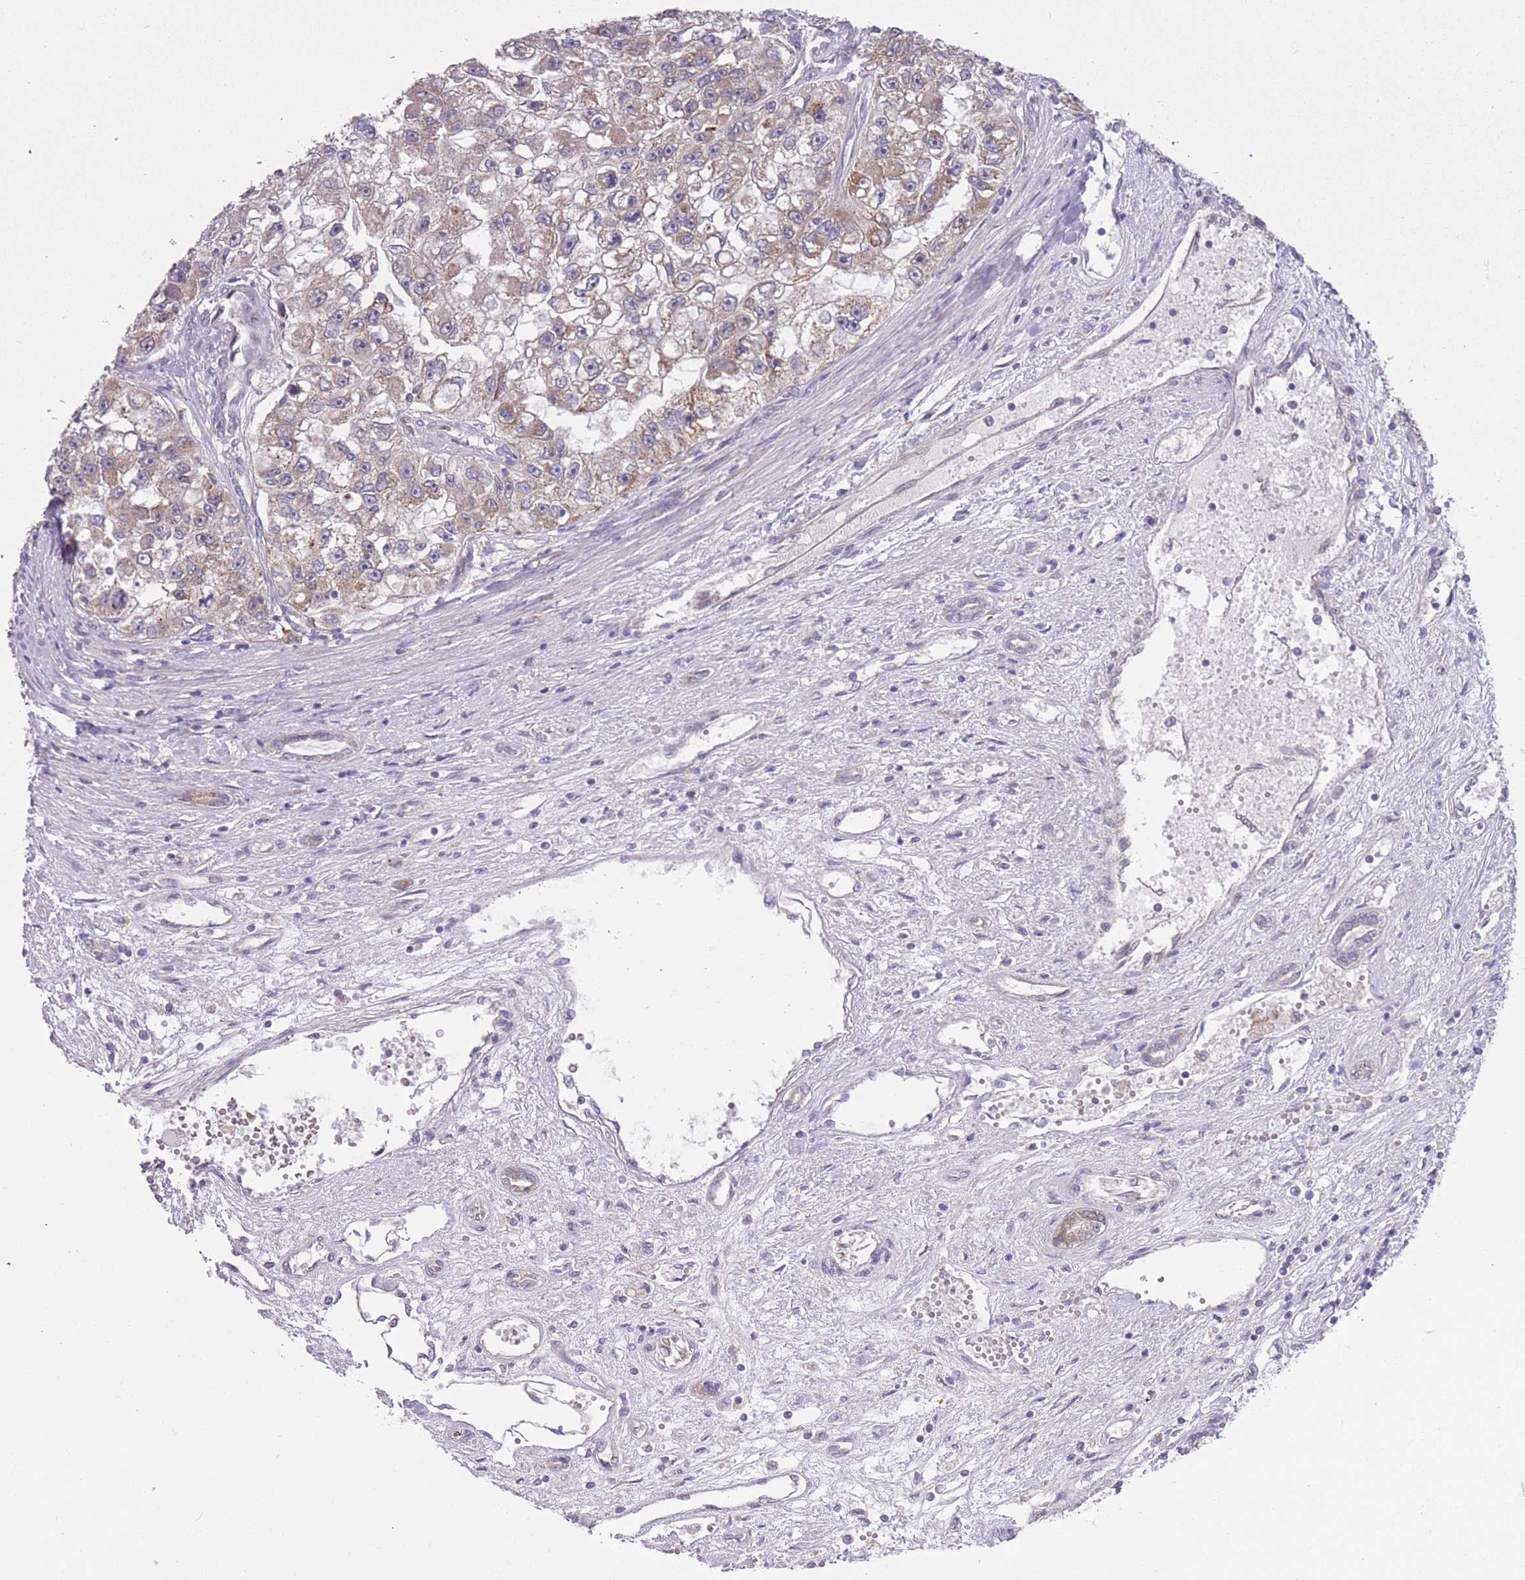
{"staining": {"intensity": "weak", "quantity": ">75%", "location": "cytoplasmic/membranous"}, "tissue": "renal cancer", "cell_type": "Tumor cells", "image_type": "cancer", "snomed": [{"axis": "morphology", "description": "Adenocarcinoma, NOS"}, {"axis": "topography", "description": "Kidney"}], "caption": "Weak cytoplasmic/membranous protein expression is appreciated in about >75% of tumor cells in renal adenocarcinoma.", "gene": "CCT6B", "patient": {"sex": "male", "age": 63}}